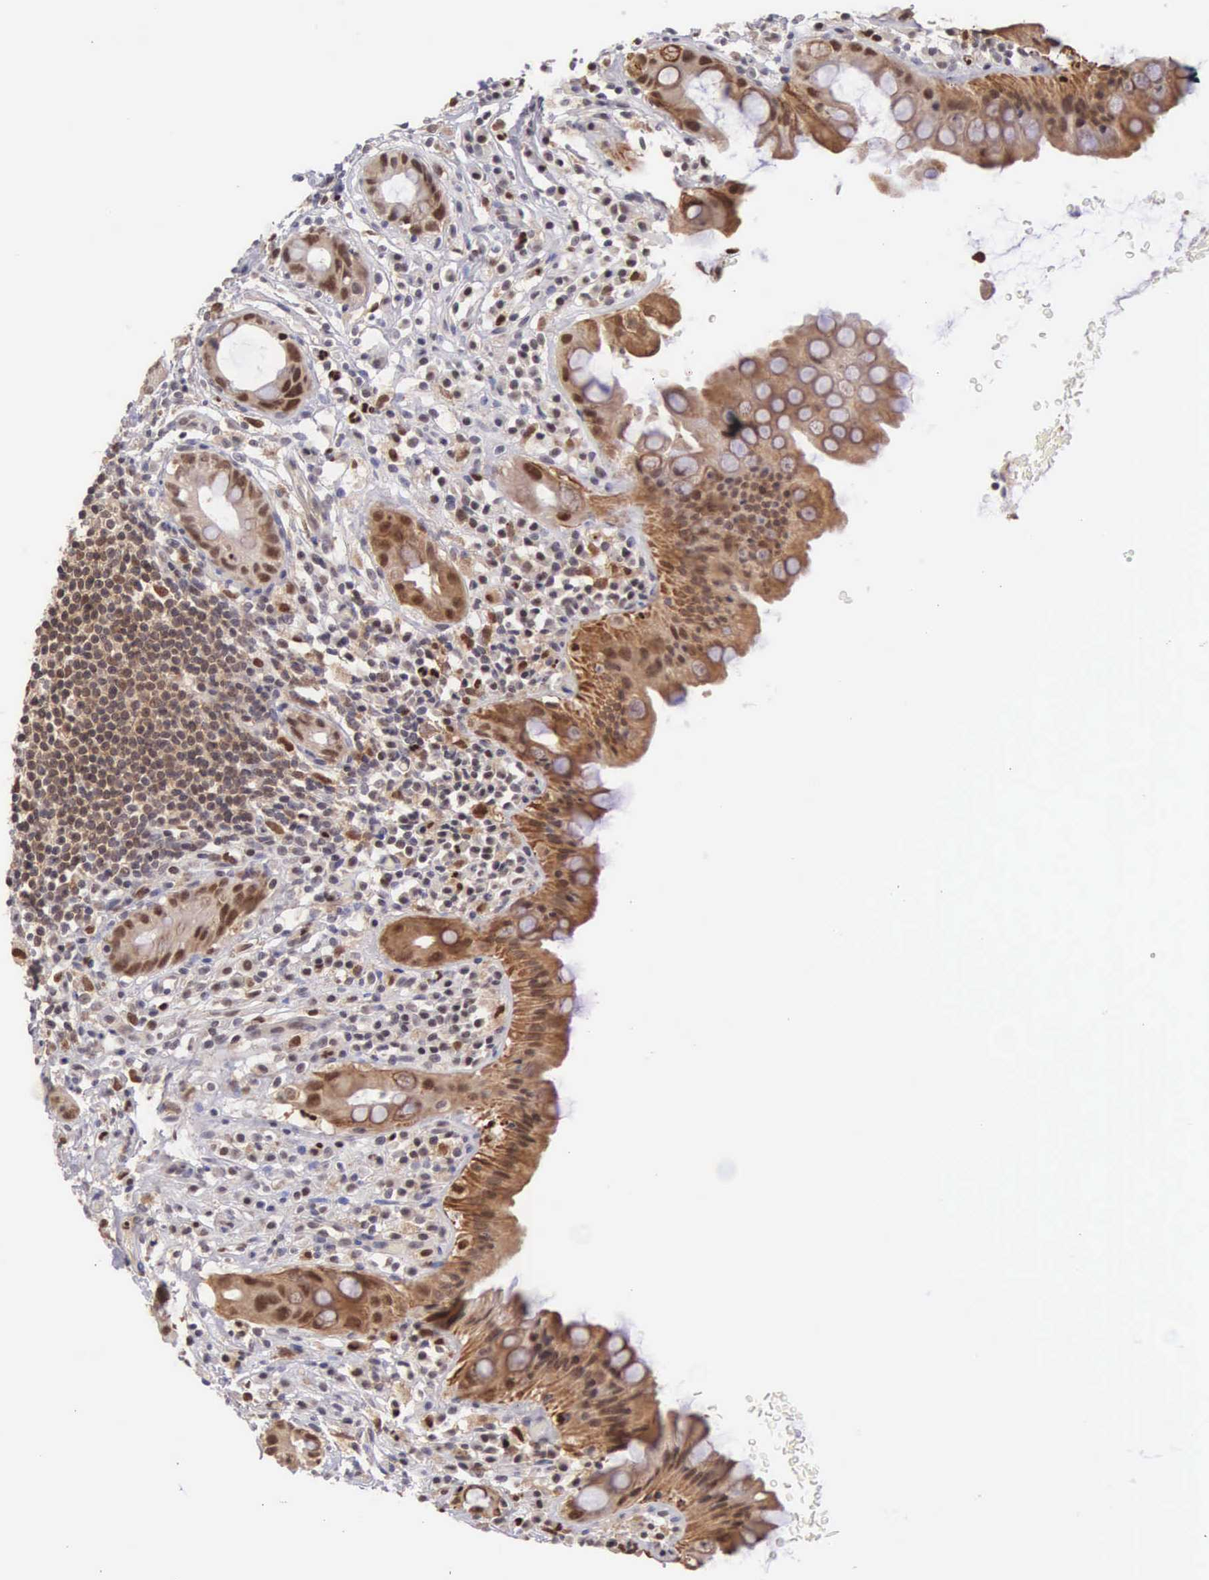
{"staining": {"intensity": "moderate", "quantity": "25%-75%", "location": "cytoplasmic/membranous,nuclear"}, "tissue": "rectum", "cell_type": "Glandular cells", "image_type": "normal", "snomed": [{"axis": "morphology", "description": "Normal tissue, NOS"}, {"axis": "topography", "description": "Rectum"}], "caption": "A medium amount of moderate cytoplasmic/membranous,nuclear staining is present in approximately 25%-75% of glandular cells in benign rectum. (brown staining indicates protein expression, while blue staining denotes nuclei).", "gene": "GRK3", "patient": {"sex": "male", "age": 65}}